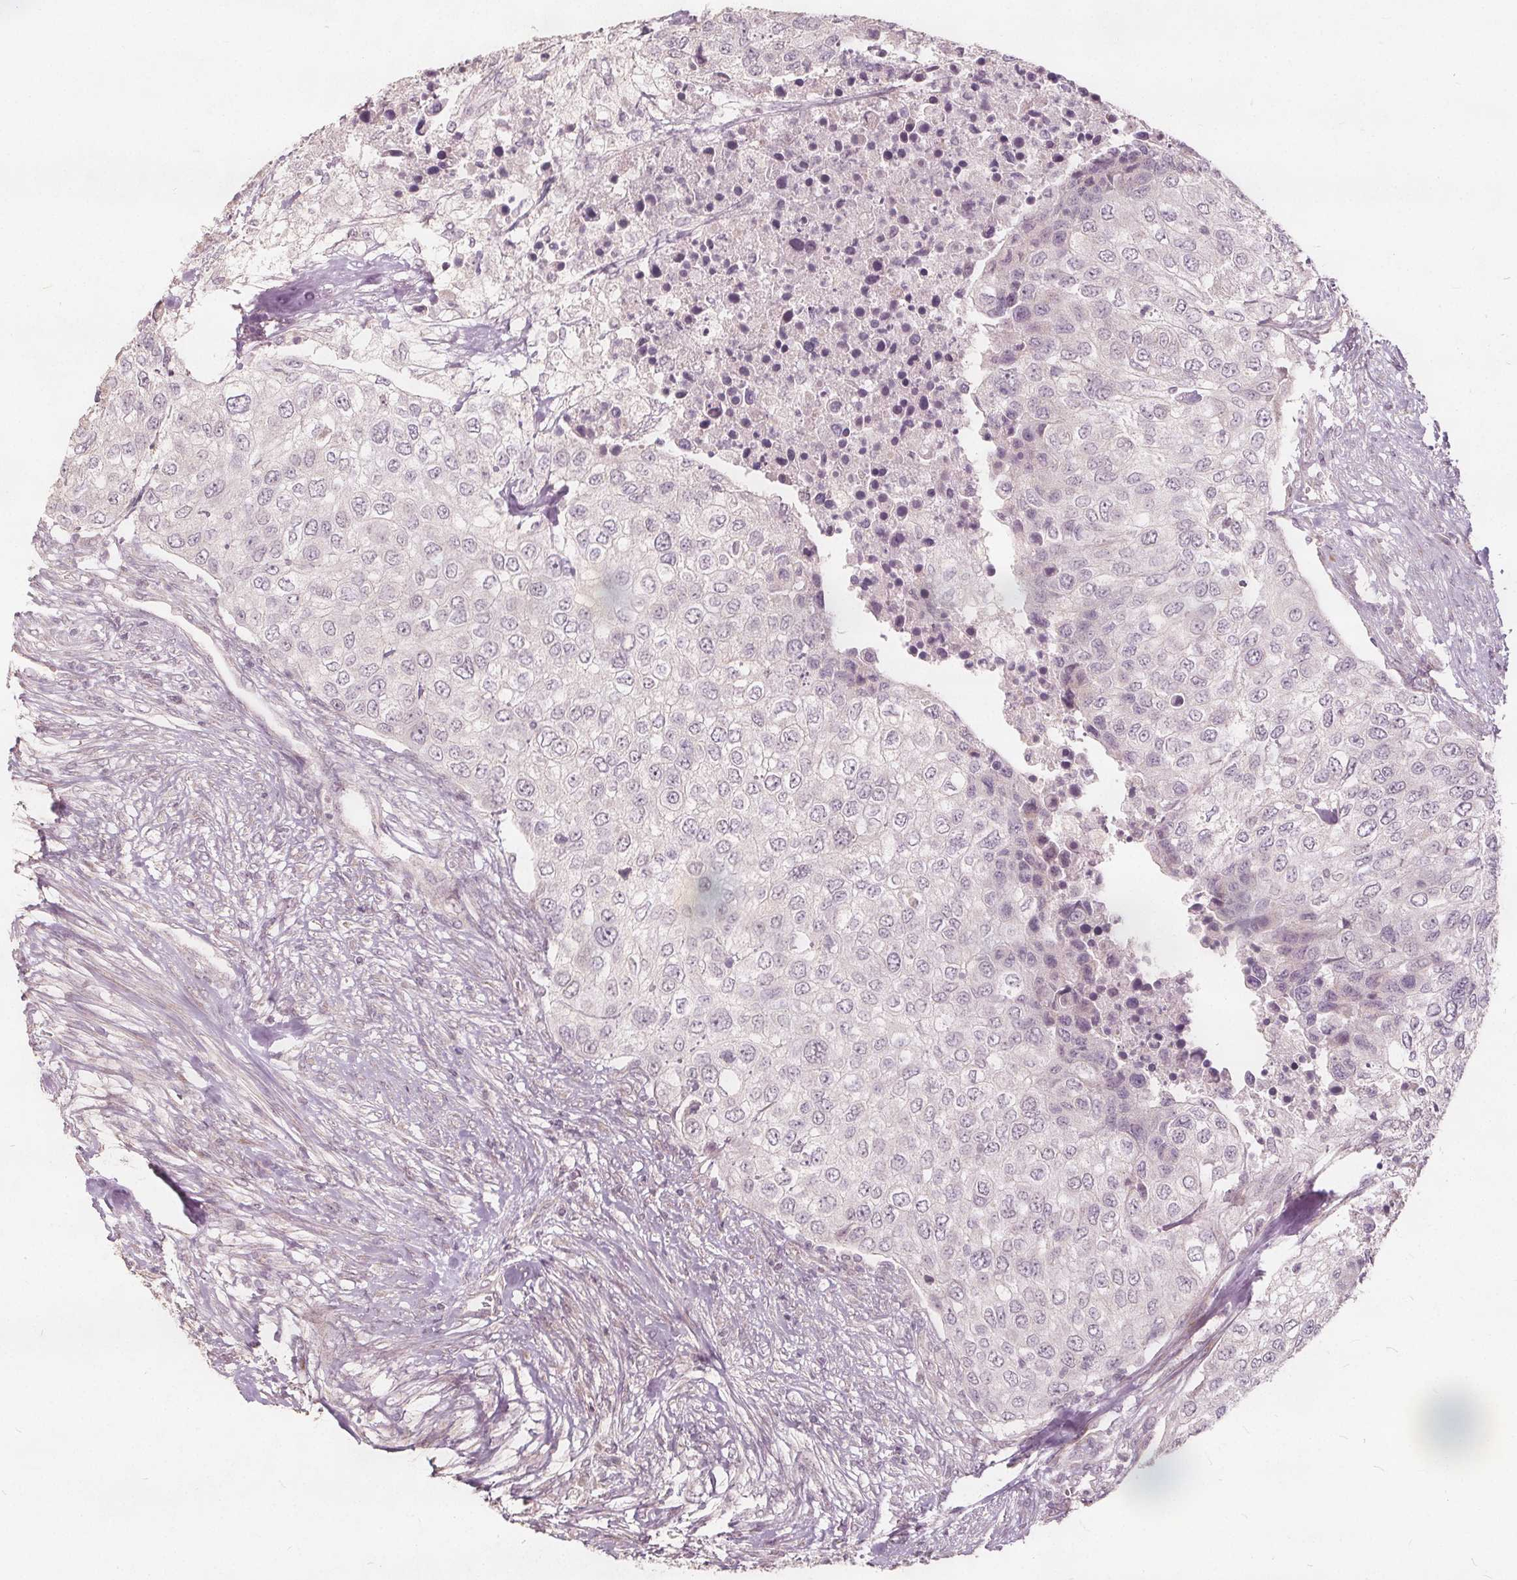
{"staining": {"intensity": "negative", "quantity": "none", "location": "none"}, "tissue": "urothelial cancer", "cell_type": "Tumor cells", "image_type": "cancer", "snomed": [{"axis": "morphology", "description": "Urothelial carcinoma, High grade"}, {"axis": "topography", "description": "Urinary bladder"}], "caption": "Immunohistochemical staining of high-grade urothelial carcinoma demonstrates no significant staining in tumor cells.", "gene": "PTPRT", "patient": {"sex": "female", "age": 78}}